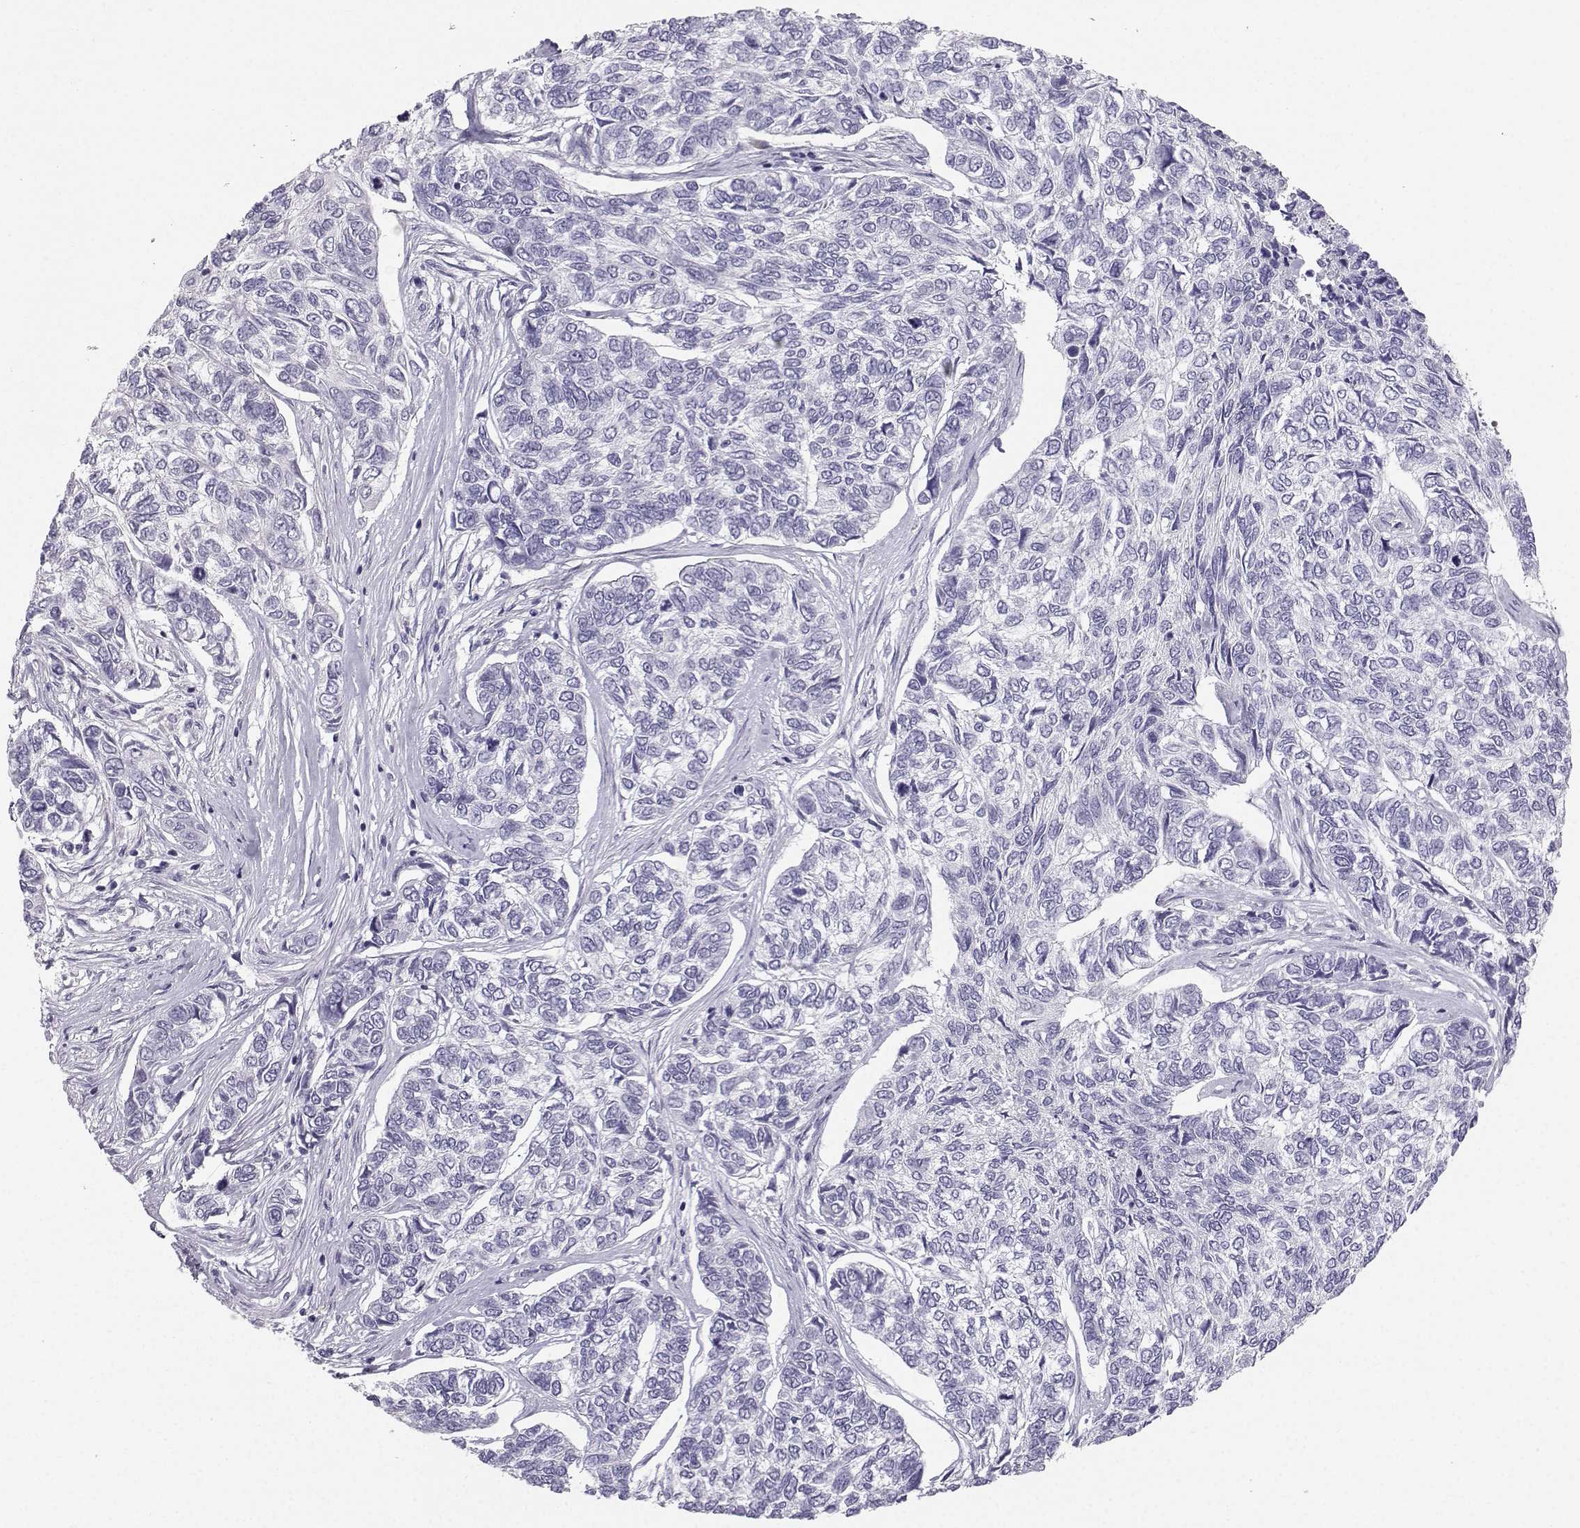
{"staining": {"intensity": "negative", "quantity": "none", "location": "none"}, "tissue": "skin cancer", "cell_type": "Tumor cells", "image_type": "cancer", "snomed": [{"axis": "morphology", "description": "Basal cell carcinoma"}, {"axis": "topography", "description": "Skin"}], "caption": "IHC photomicrograph of human skin basal cell carcinoma stained for a protein (brown), which reveals no expression in tumor cells.", "gene": "IQCD", "patient": {"sex": "female", "age": 65}}